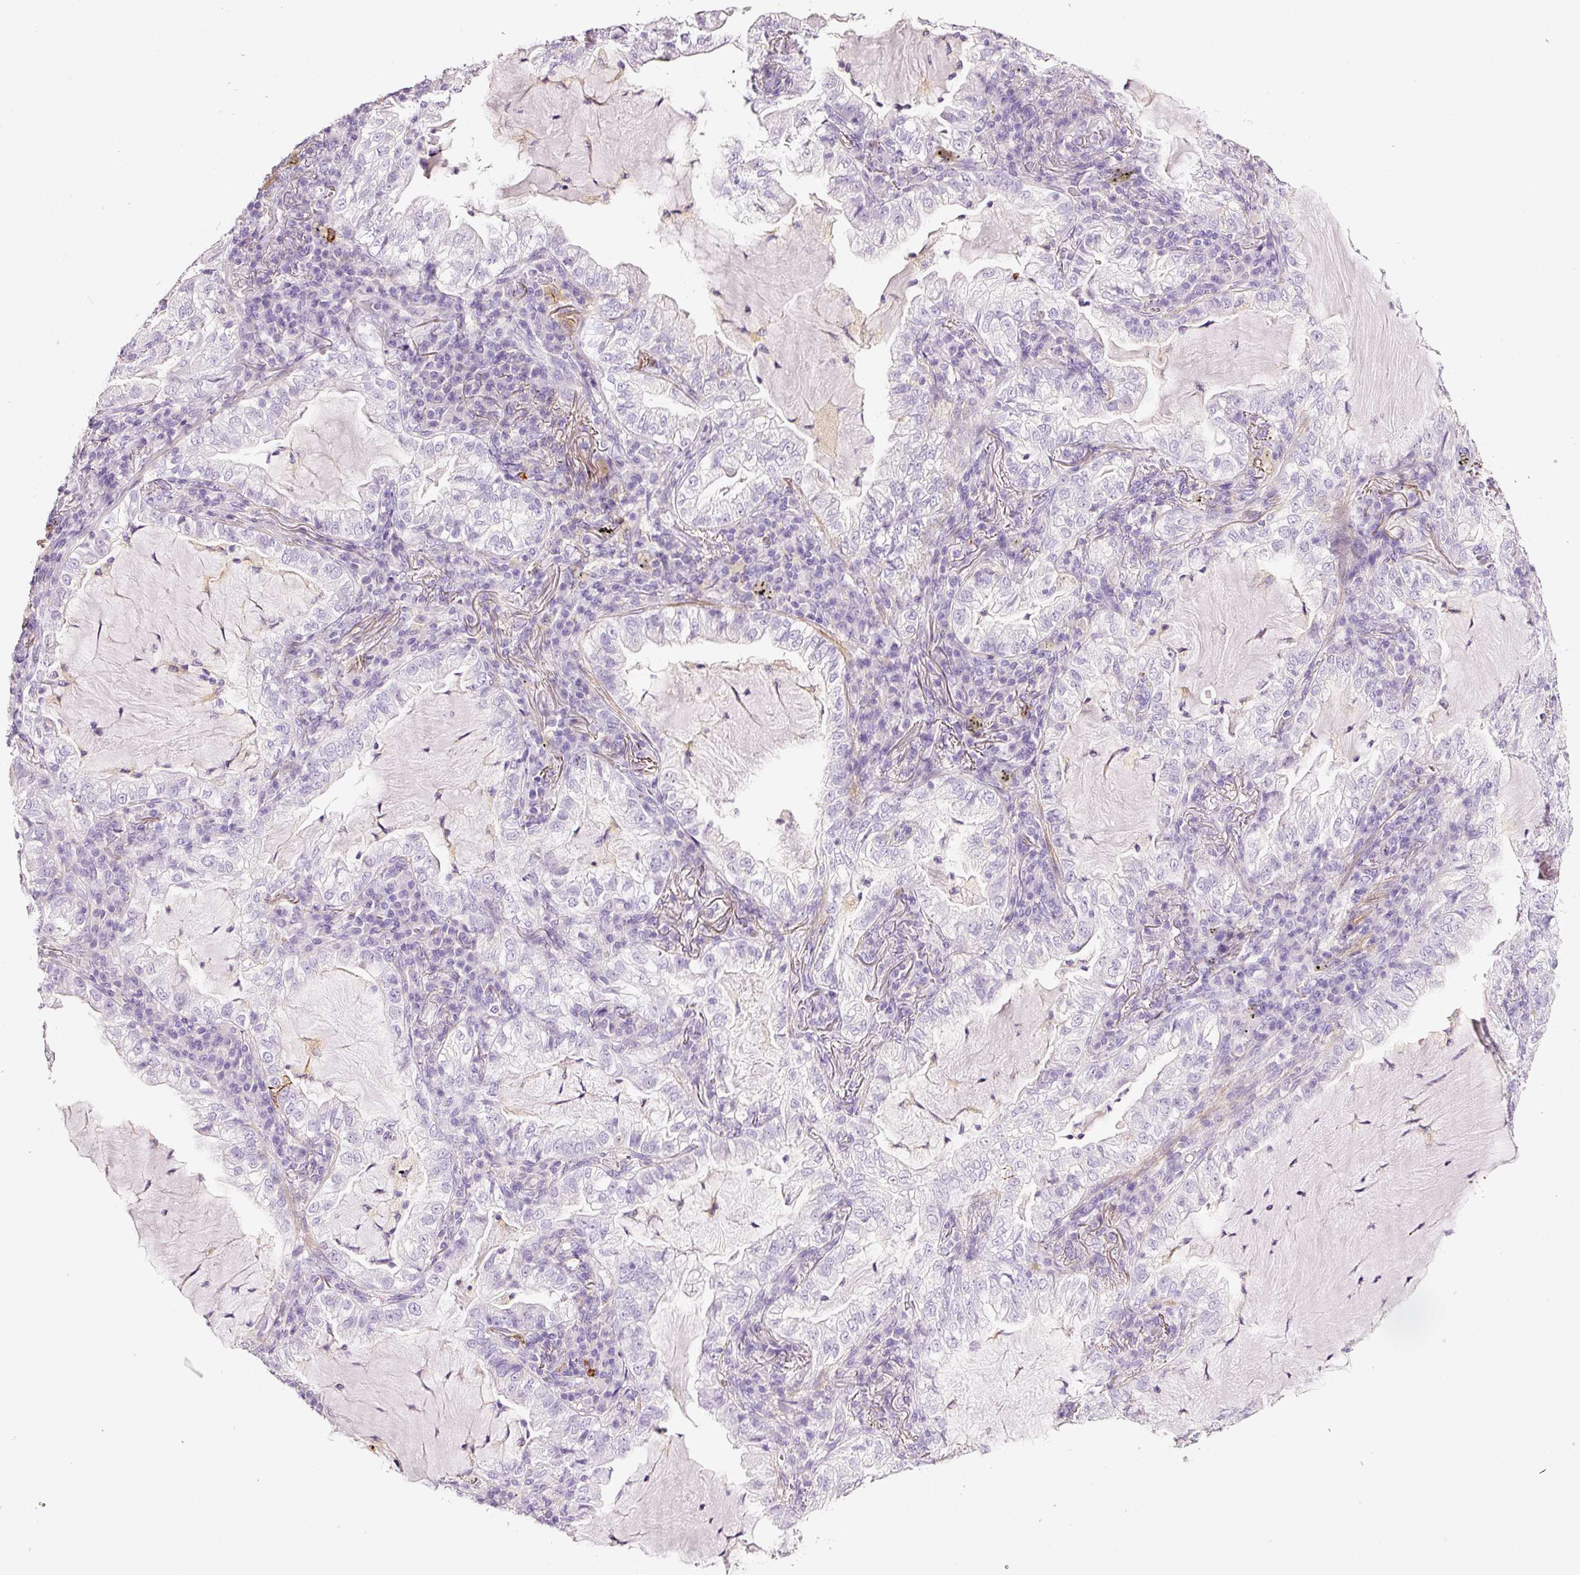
{"staining": {"intensity": "negative", "quantity": "none", "location": "none"}, "tissue": "lung cancer", "cell_type": "Tumor cells", "image_type": "cancer", "snomed": [{"axis": "morphology", "description": "Adenocarcinoma, NOS"}, {"axis": "topography", "description": "Lung"}], "caption": "The image demonstrates no staining of tumor cells in lung cancer. (Brightfield microscopy of DAB (3,3'-diaminobenzidine) immunohistochemistry at high magnification).", "gene": "CYB561A3", "patient": {"sex": "female", "age": 73}}